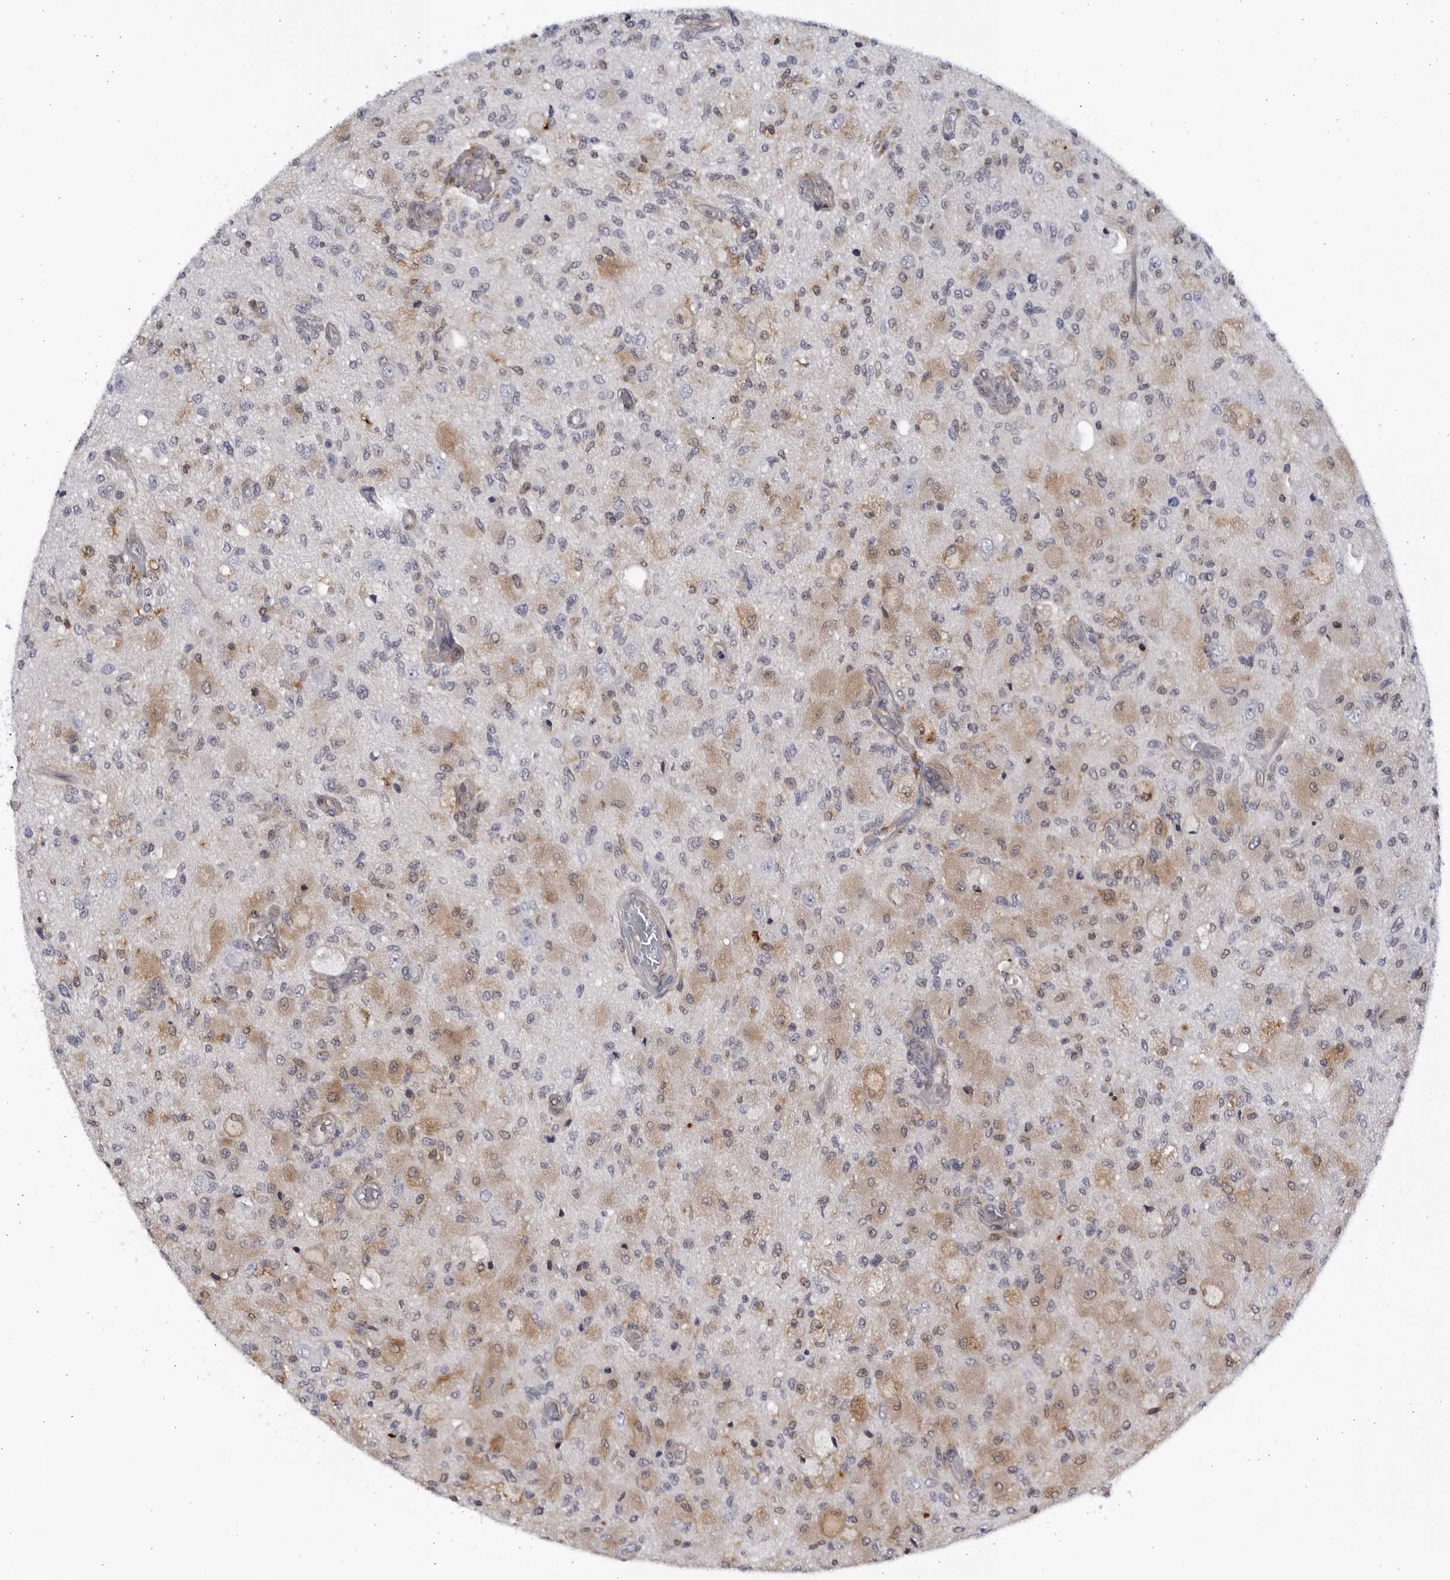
{"staining": {"intensity": "weak", "quantity": "<25%", "location": "cytoplasmic/membranous"}, "tissue": "glioma", "cell_type": "Tumor cells", "image_type": "cancer", "snomed": [{"axis": "morphology", "description": "Normal tissue, NOS"}, {"axis": "morphology", "description": "Glioma, malignant, High grade"}, {"axis": "topography", "description": "Cerebral cortex"}], "caption": "IHC photomicrograph of neoplastic tissue: glioma stained with DAB (3,3'-diaminobenzidine) demonstrates no significant protein expression in tumor cells. The staining was performed using DAB (3,3'-diaminobenzidine) to visualize the protein expression in brown, while the nuclei were stained in blue with hematoxylin (Magnification: 20x).", "gene": "BMP2K", "patient": {"sex": "male", "age": 77}}